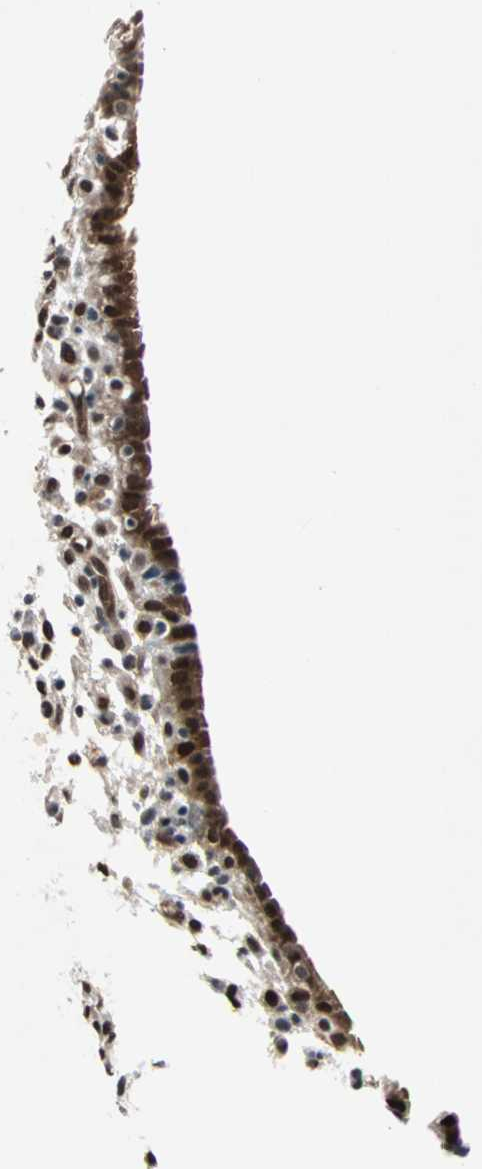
{"staining": {"intensity": "strong", "quantity": ">75%", "location": "cytoplasmic/membranous,nuclear"}, "tissue": "endometrium", "cell_type": "Cells in endometrial stroma", "image_type": "normal", "snomed": [{"axis": "morphology", "description": "Normal tissue, NOS"}, {"axis": "topography", "description": "Endometrium"}], "caption": "IHC (DAB) staining of normal endometrium reveals strong cytoplasmic/membranous,nuclear protein positivity in about >75% of cells in endometrial stroma.", "gene": "WWTR1", "patient": {"sex": "female", "age": 72}}